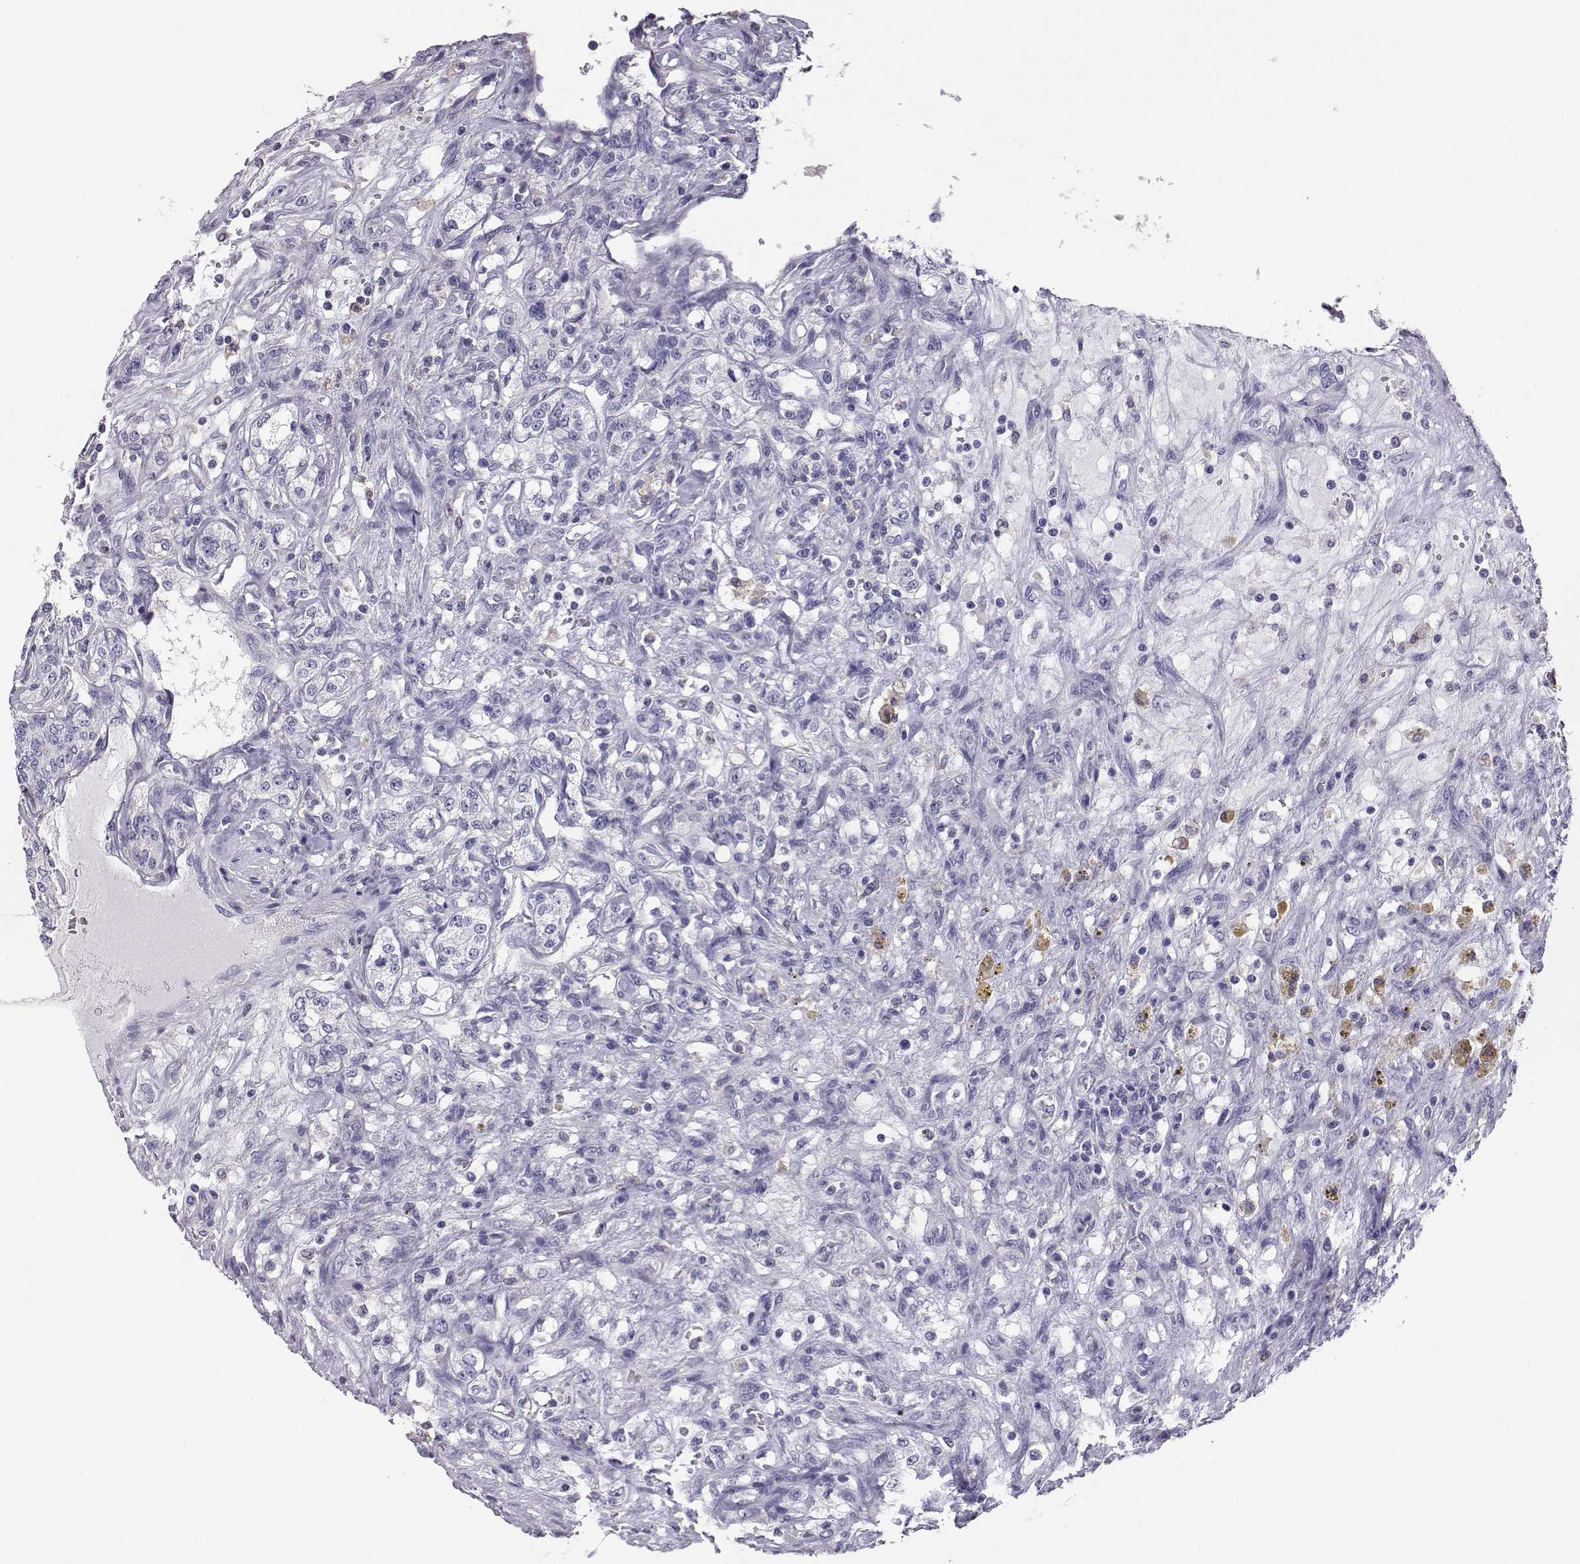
{"staining": {"intensity": "negative", "quantity": "none", "location": "none"}, "tissue": "renal cancer", "cell_type": "Tumor cells", "image_type": "cancer", "snomed": [{"axis": "morphology", "description": "Adenocarcinoma, NOS"}, {"axis": "topography", "description": "Kidney"}], "caption": "Immunohistochemistry (IHC) histopathology image of neoplastic tissue: adenocarcinoma (renal) stained with DAB displays no significant protein expression in tumor cells. (Stains: DAB IHC with hematoxylin counter stain, Microscopy: brightfield microscopy at high magnification).", "gene": "AKR1B1", "patient": {"sex": "female", "age": 63}}